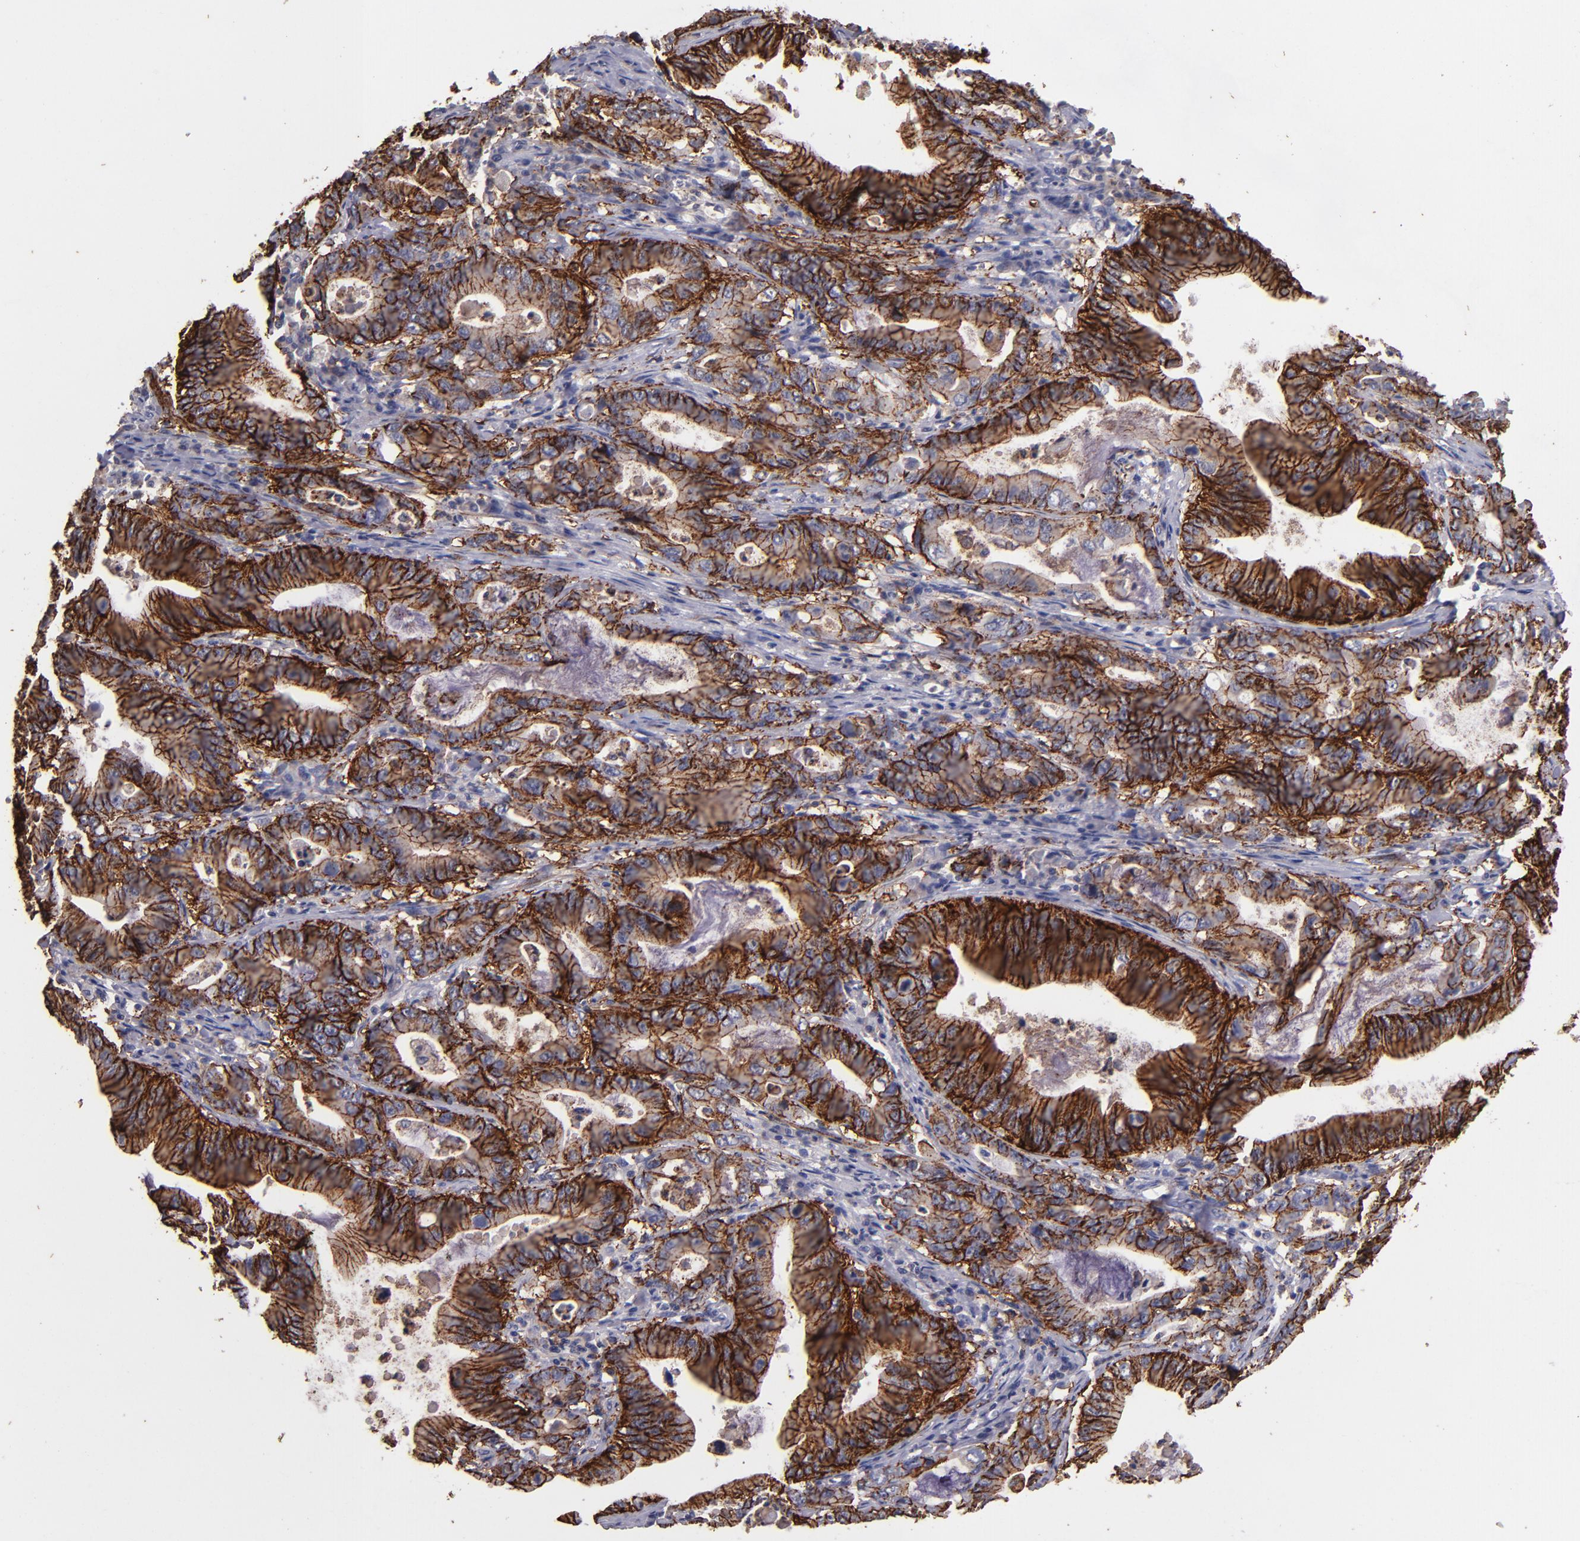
{"staining": {"intensity": "strong", "quantity": ">75%", "location": "cytoplasmic/membranous"}, "tissue": "stomach cancer", "cell_type": "Tumor cells", "image_type": "cancer", "snomed": [{"axis": "morphology", "description": "Adenocarcinoma, NOS"}, {"axis": "topography", "description": "Stomach, upper"}], "caption": "Immunohistochemical staining of adenocarcinoma (stomach) reveals high levels of strong cytoplasmic/membranous protein staining in about >75% of tumor cells.", "gene": "CLDN5", "patient": {"sex": "male", "age": 63}}